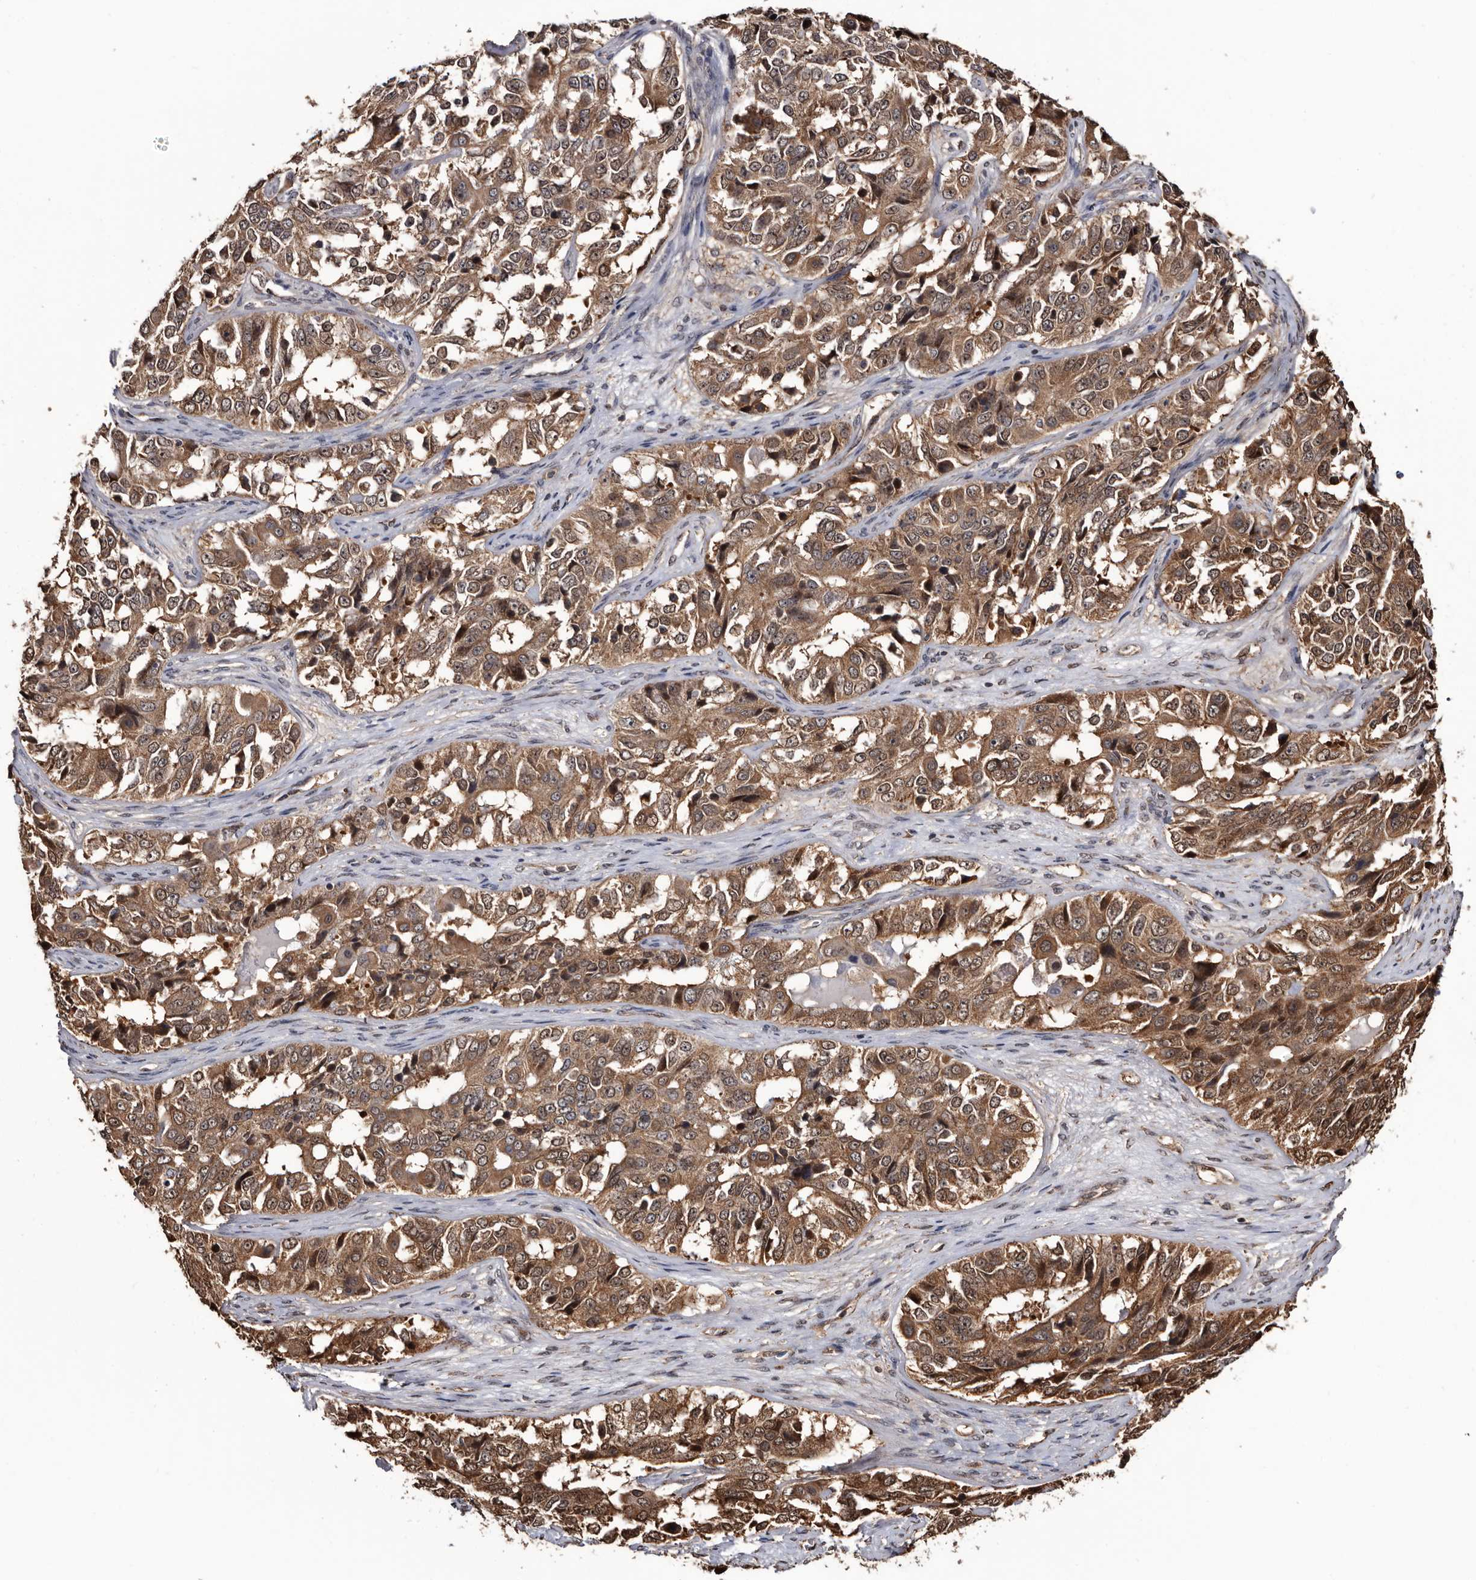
{"staining": {"intensity": "moderate", "quantity": ">75%", "location": "cytoplasmic/membranous"}, "tissue": "ovarian cancer", "cell_type": "Tumor cells", "image_type": "cancer", "snomed": [{"axis": "morphology", "description": "Carcinoma, endometroid"}, {"axis": "topography", "description": "Ovary"}], "caption": "Human ovarian cancer (endometroid carcinoma) stained with a protein marker displays moderate staining in tumor cells.", "gene": "TTI2", "patient": {"sex": "female", "age": 51}}